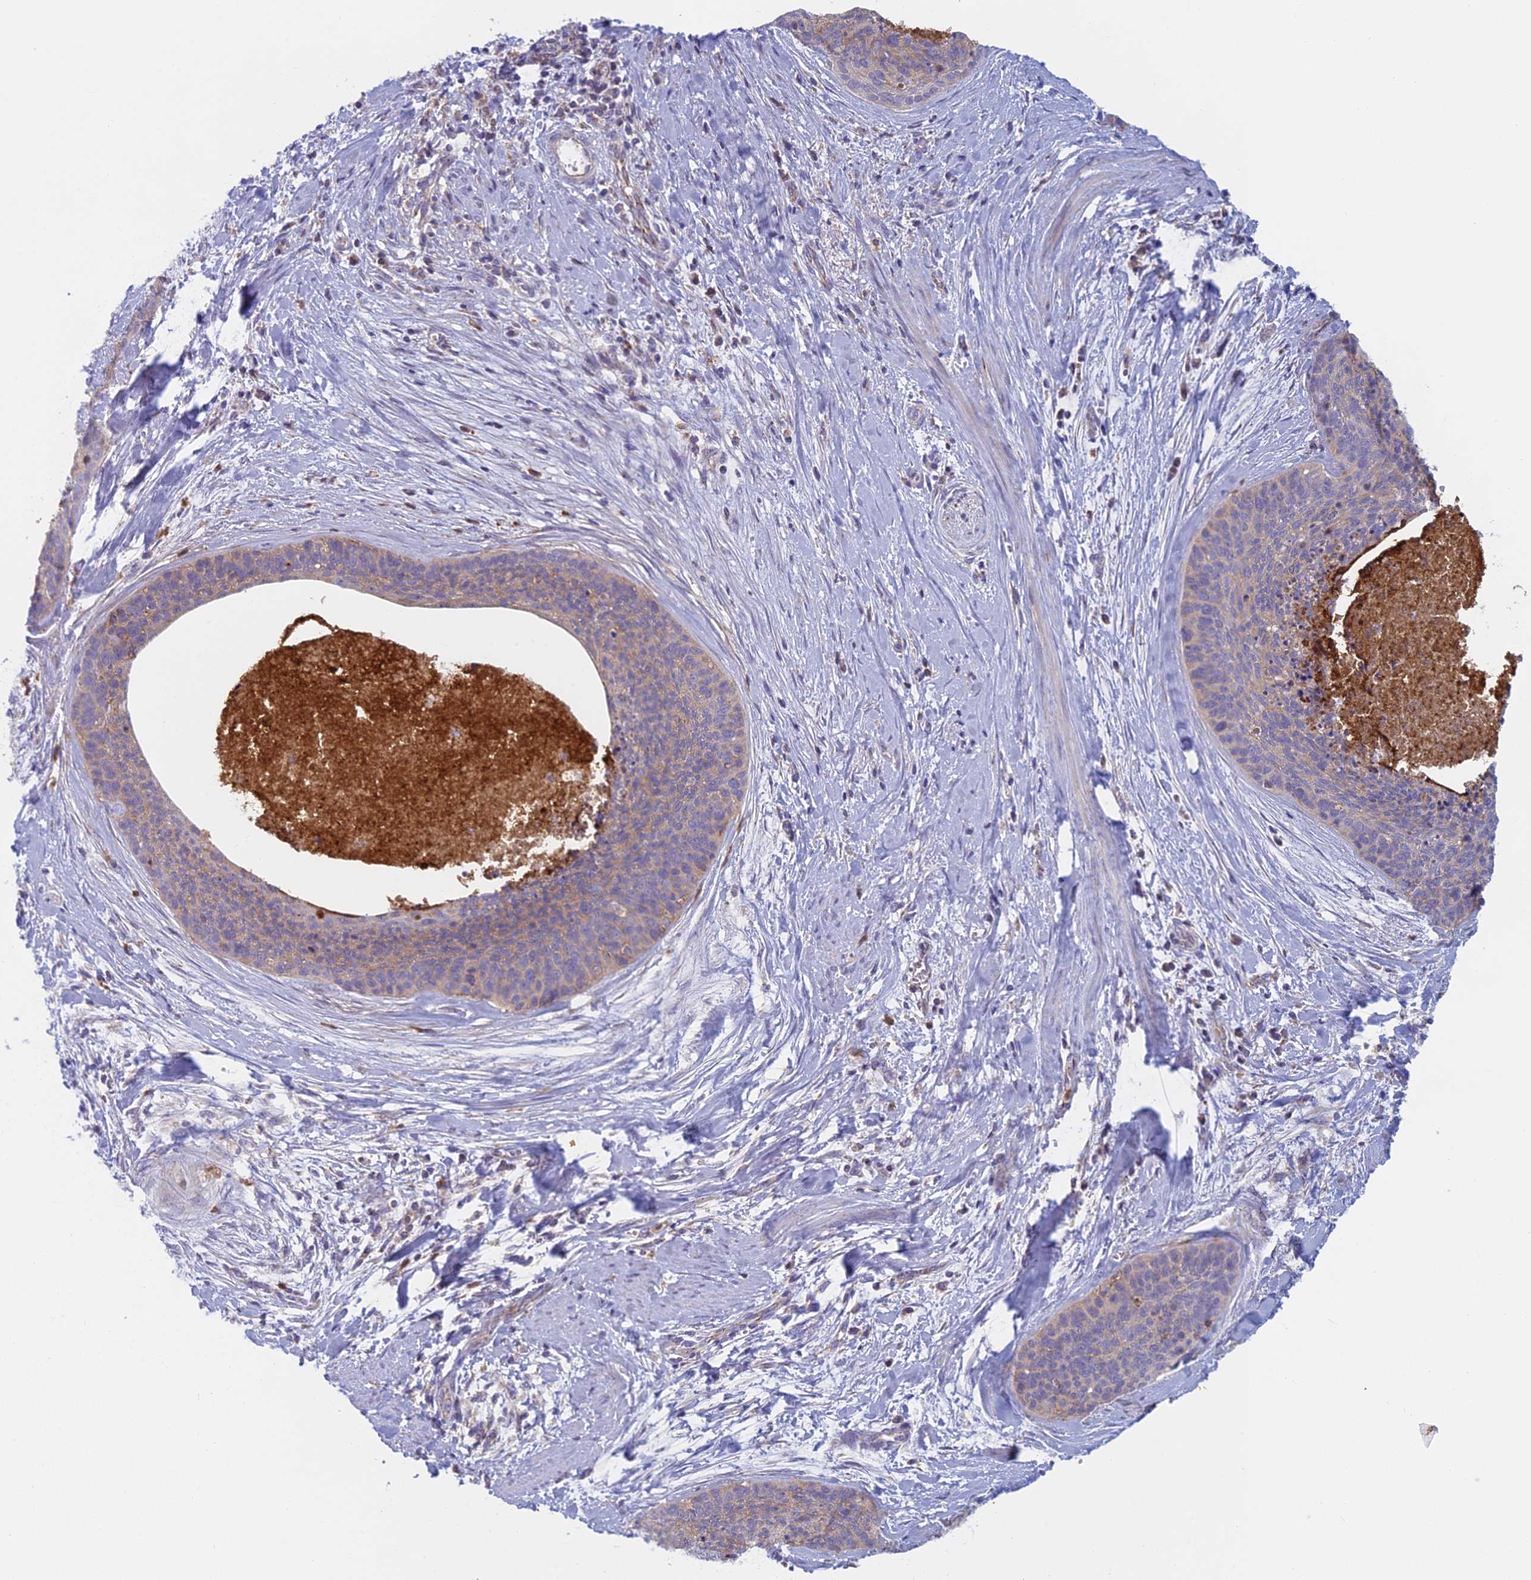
{"staining": {"intensity": "weak", "quantity": "<25%", "location": "cytoplasmic/membranous"}, "tissue": "cervical cancer", "cell_type": "Tumor cells", "image_type": "cancer", "snomed": [{"axis": "morphology", "description": "Squamous cell carcinoma, NOS"}, {"axis": "topography", "description": "Cervix"}], "caption": "Tumor cells are negative for protein expression in human squamous cell carcinoma (cervical).", "gene": "IFTAP", "patient": {"sex": "female", "age": 55}}